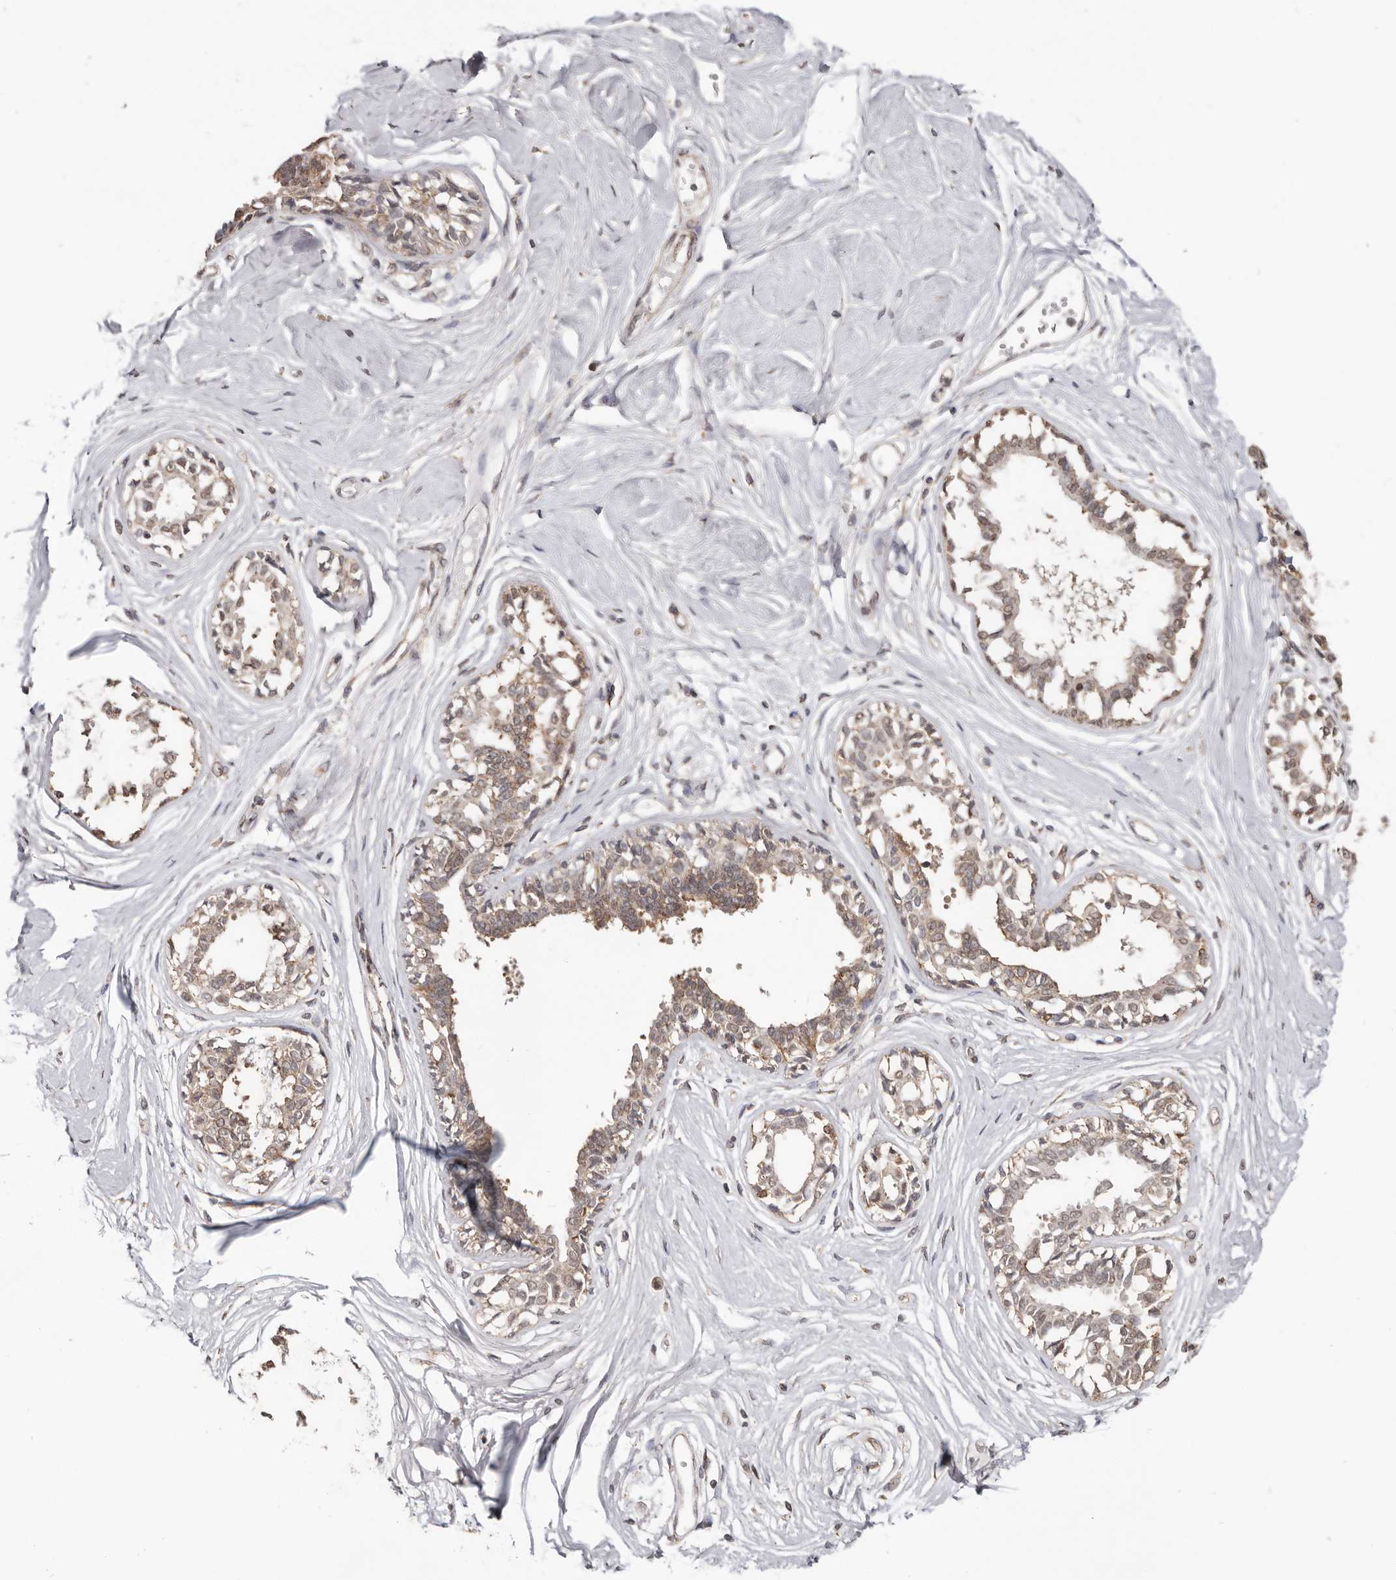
{"staining": {"intensity": "negative", "quantity": "none", "location": "none"}, "tissue": "breast", "cell_type": "Adipocytes", "image_type": "normal", "snomed": [{"axis": "morphology", "description": "Normal tissue, NOS"}, {"axis": "topography", "description": "Breast"}], "caption": "IHC histopathology image of unremarkable human breast stained for a protein (brown), which shows no positivity in adipocytes.", "gene": "LINGO2", "patient": {"sex": "female", "age": 45}}